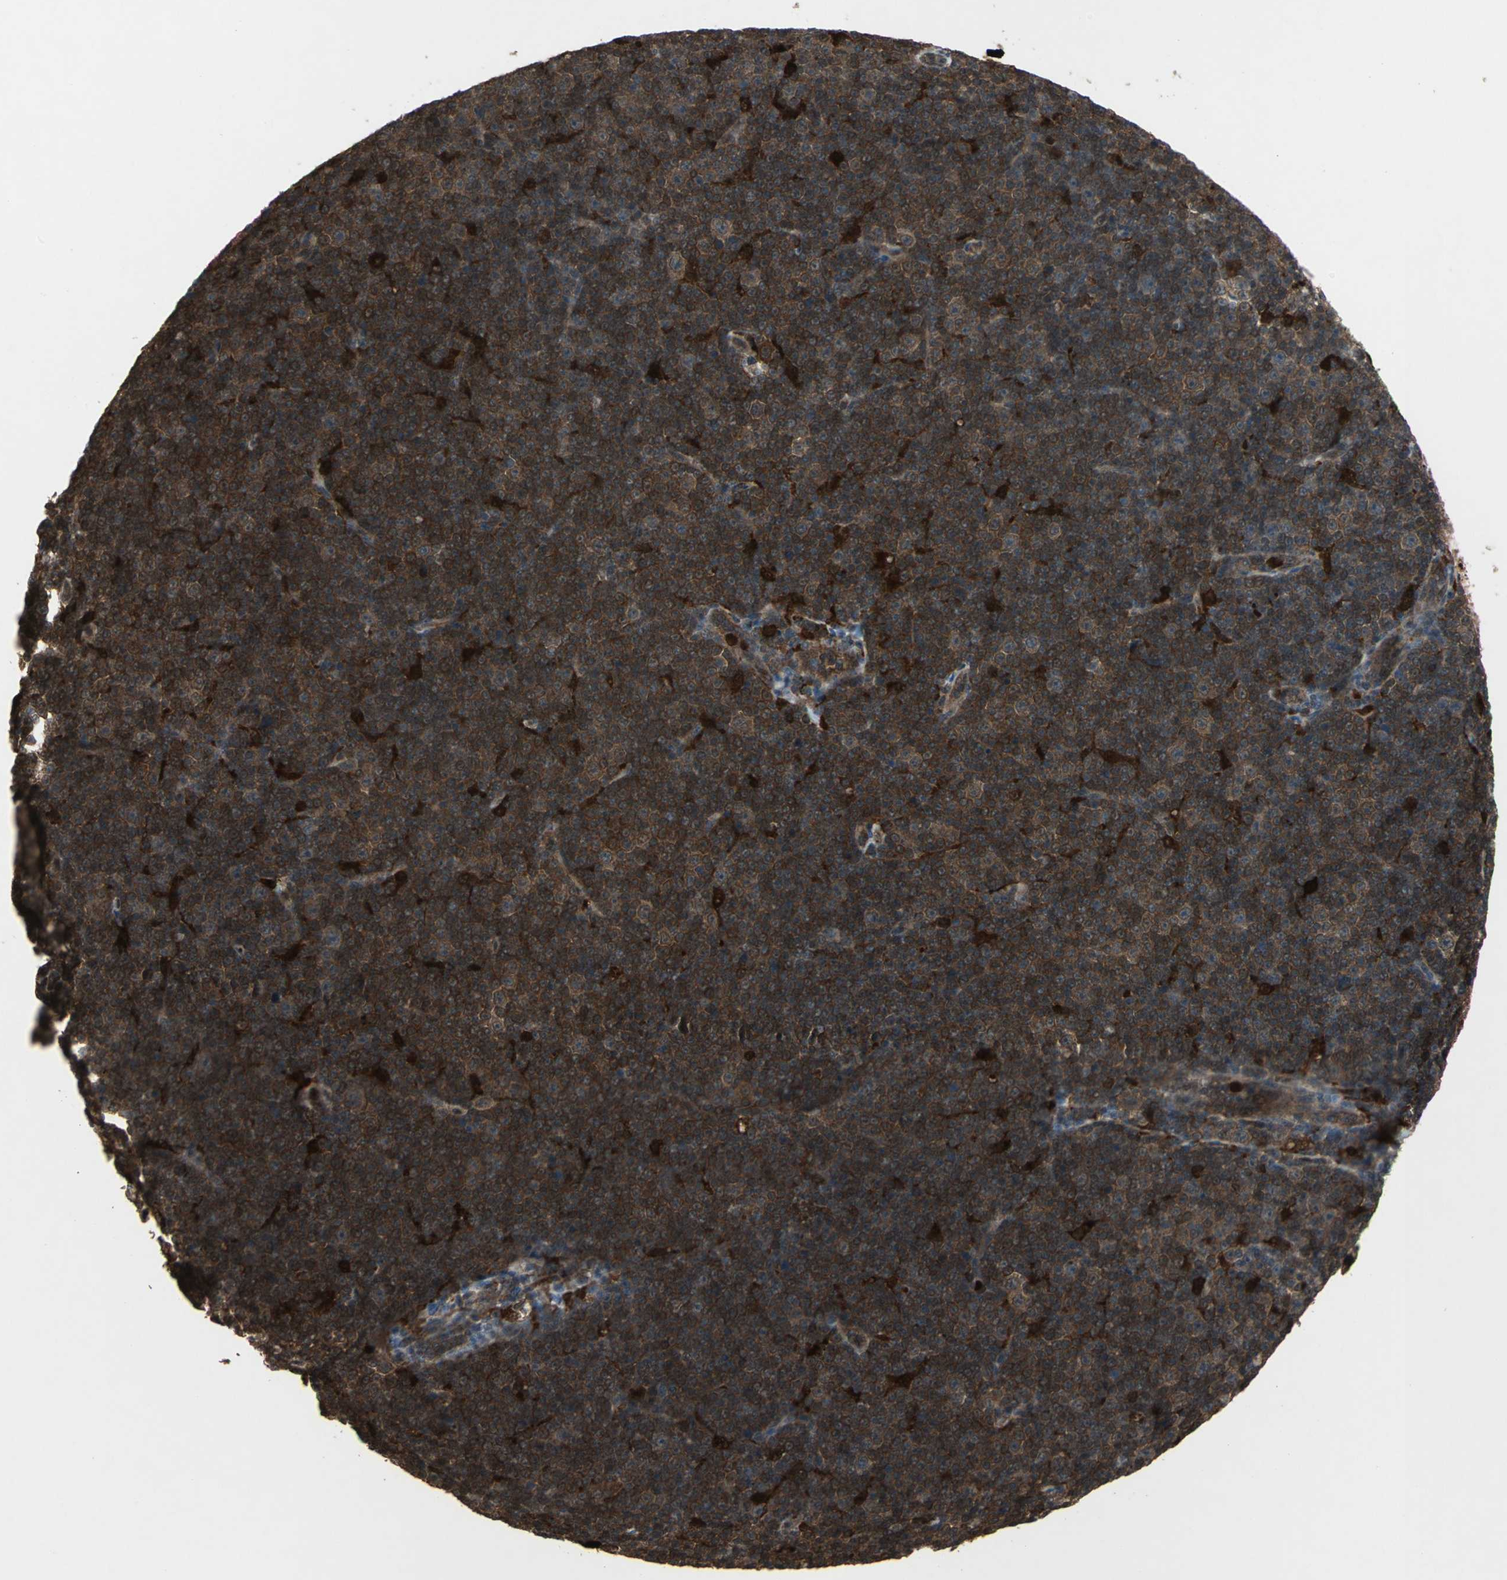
{"staining": {"intensity": "strong", "quantity": ">75%", "location": "cytoplasmic/membranous,nuclear"}, "tissue": "lymphoma", "cell_type": "Tumor cells", "image_type": "cancer", "snomed": [{"axis": "morphology", "description": "Malignant lymphoma, non-Hodgkin's type, Low grade"}, {"axis": "topography", "description": "Lymph node"}], "caption": "Human lymphoma stained for a protein (brown) exhibits strong cytoplasmic/membranous and nuclear positive expression in approximately >75% of tumor cells.", "gene": "PYCARD", "patient": {"sex": "female", "age": 67}}